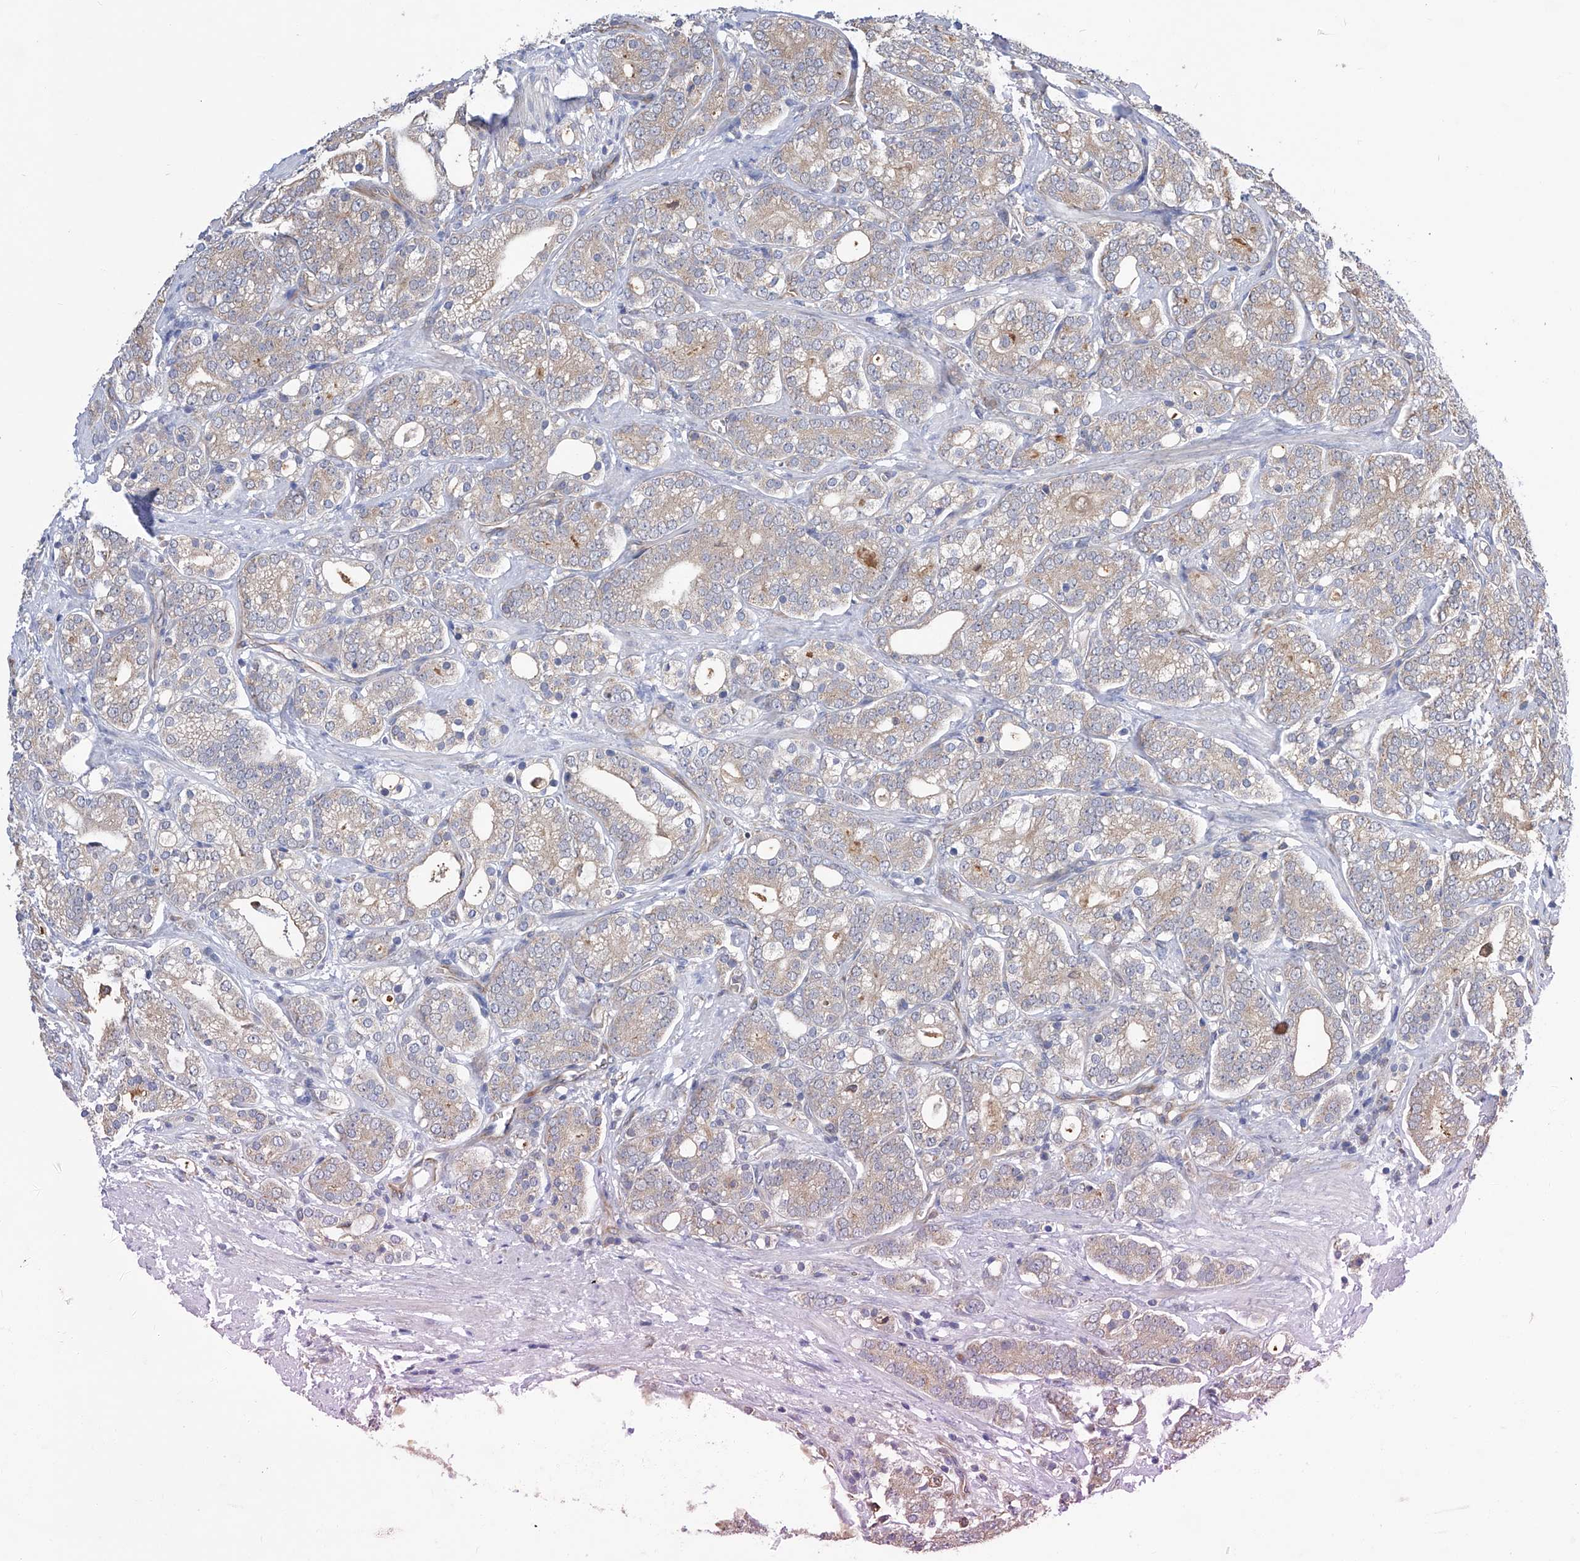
{"staining": {"intensity": "weak", "quantity": "25%-75%", "location": "cytoplasmic/membranous"}, "tissue": "prostate cancer", "cell_type": "Tumor cells", "image_type": "cancer", "snomed": [{"axis": "morphology", "description": "Adenocarcinoma, High grade"}, {"axis": "topography", "description": "Prostate"}], "caption": "Human prostate cancer stained for a protein (brown) demonstrates weak cytoplasmic/membranous positive staining in about 25%-75% of tumor cells.", "gene": "SPATA20", "patient": {"sex": "male", "age": 57}}